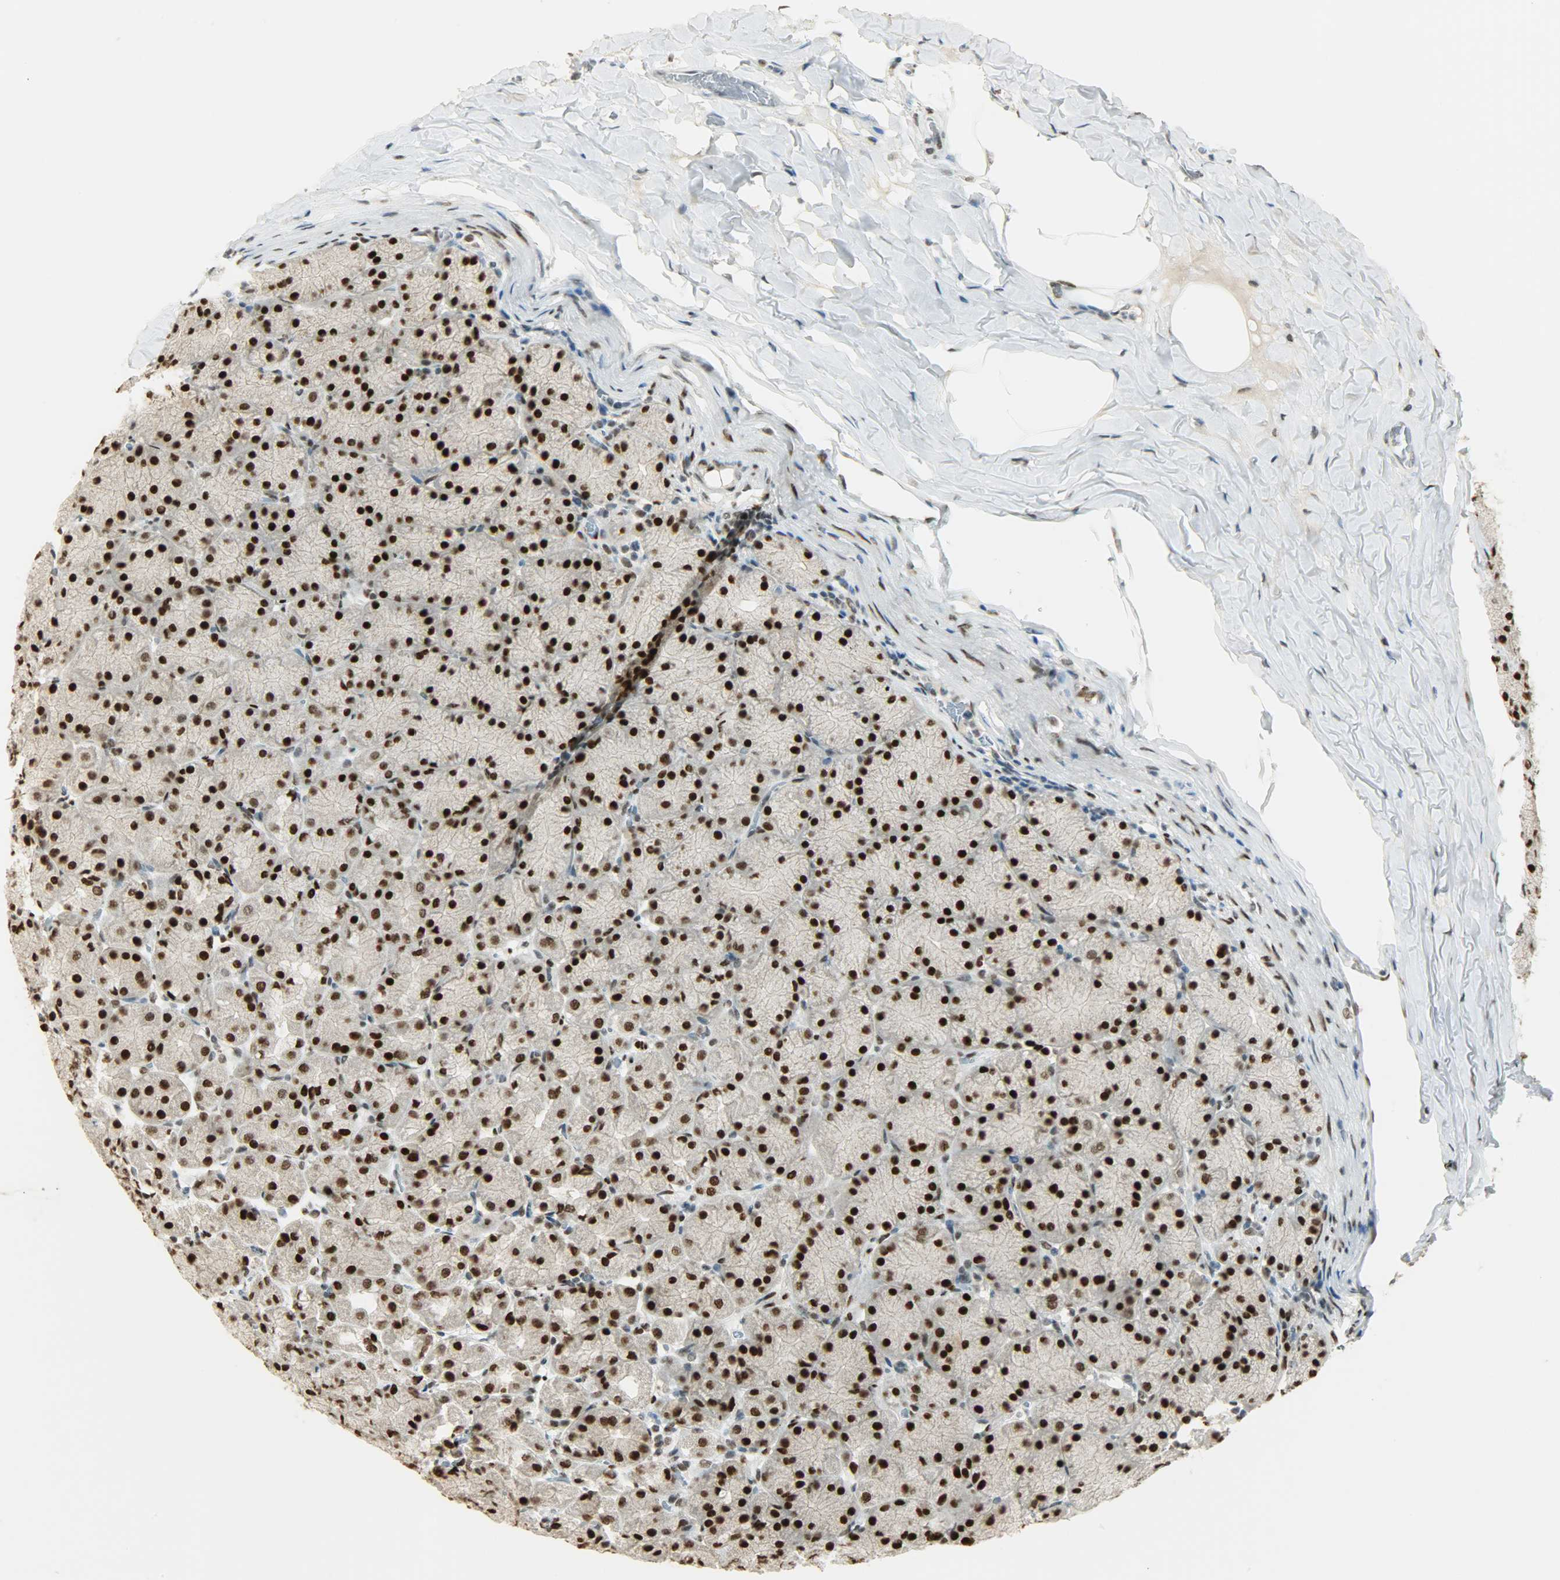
{"staining": {"intensity": "strong", "quantity": ">75%", "location": "nuclear"}, "tissue": "stomach", "cell_type": "Glandular cells", "image_type": "normal", "snomed": [{"axis": "morphology", "description": "Normal tissue, NOS"}, {"axis": "topography", "description": "Stomach, upper"}], "caption": "Stomach was stained to show a protein in brown. There is high levels of strong nuclear staining in approximately >75% of glandular cells. The staining is performed using DAB (3,3'-diaminobenzidine) brown chromogen to label protein expression. The nuclei are counter-stained blue using hematoxylin.", "gene": "MYEF2", "patient": {"sex": "female", "age": 56}}